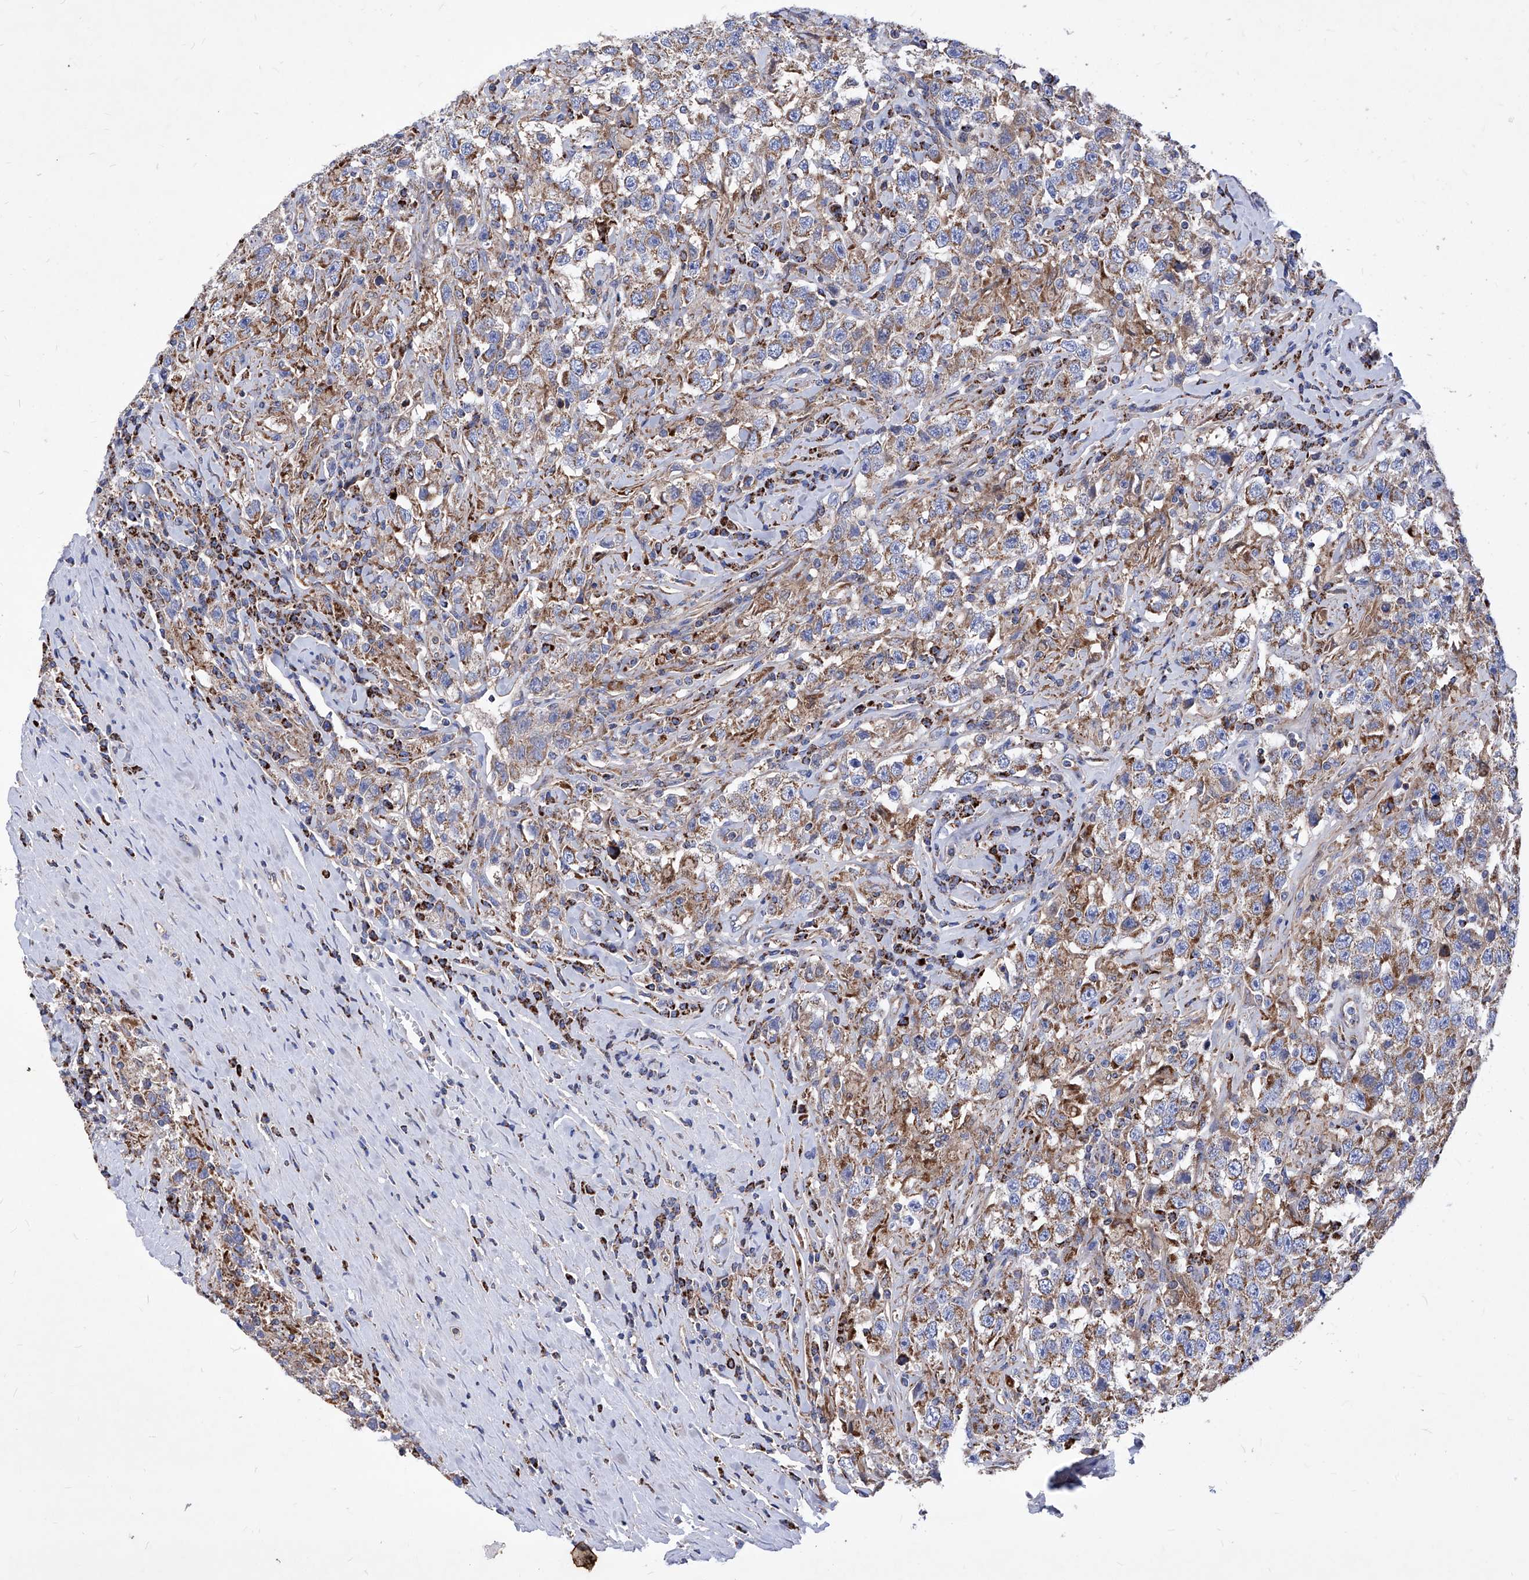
{"staining": {"intensity": "strong", "quantity": ">75%", "location": "cytoplasmic/membranous"}, "tissue": "testis cancer", "cell_type": "Tumor cells", "image_type": "cancer", "snomed": [{"axis": "morphology", "description": "Seminoma, NOS"}, {"axis": "topography", "description": "Testis"}], "caption": "Tumor cells display high levels of strong cytoplasmic/membranous positivity in about >75% of cells in human testis cancer. Nuclei are stained in blue.", "gene": "HRNR", "patient": {"sex": "male", "age": 41}}